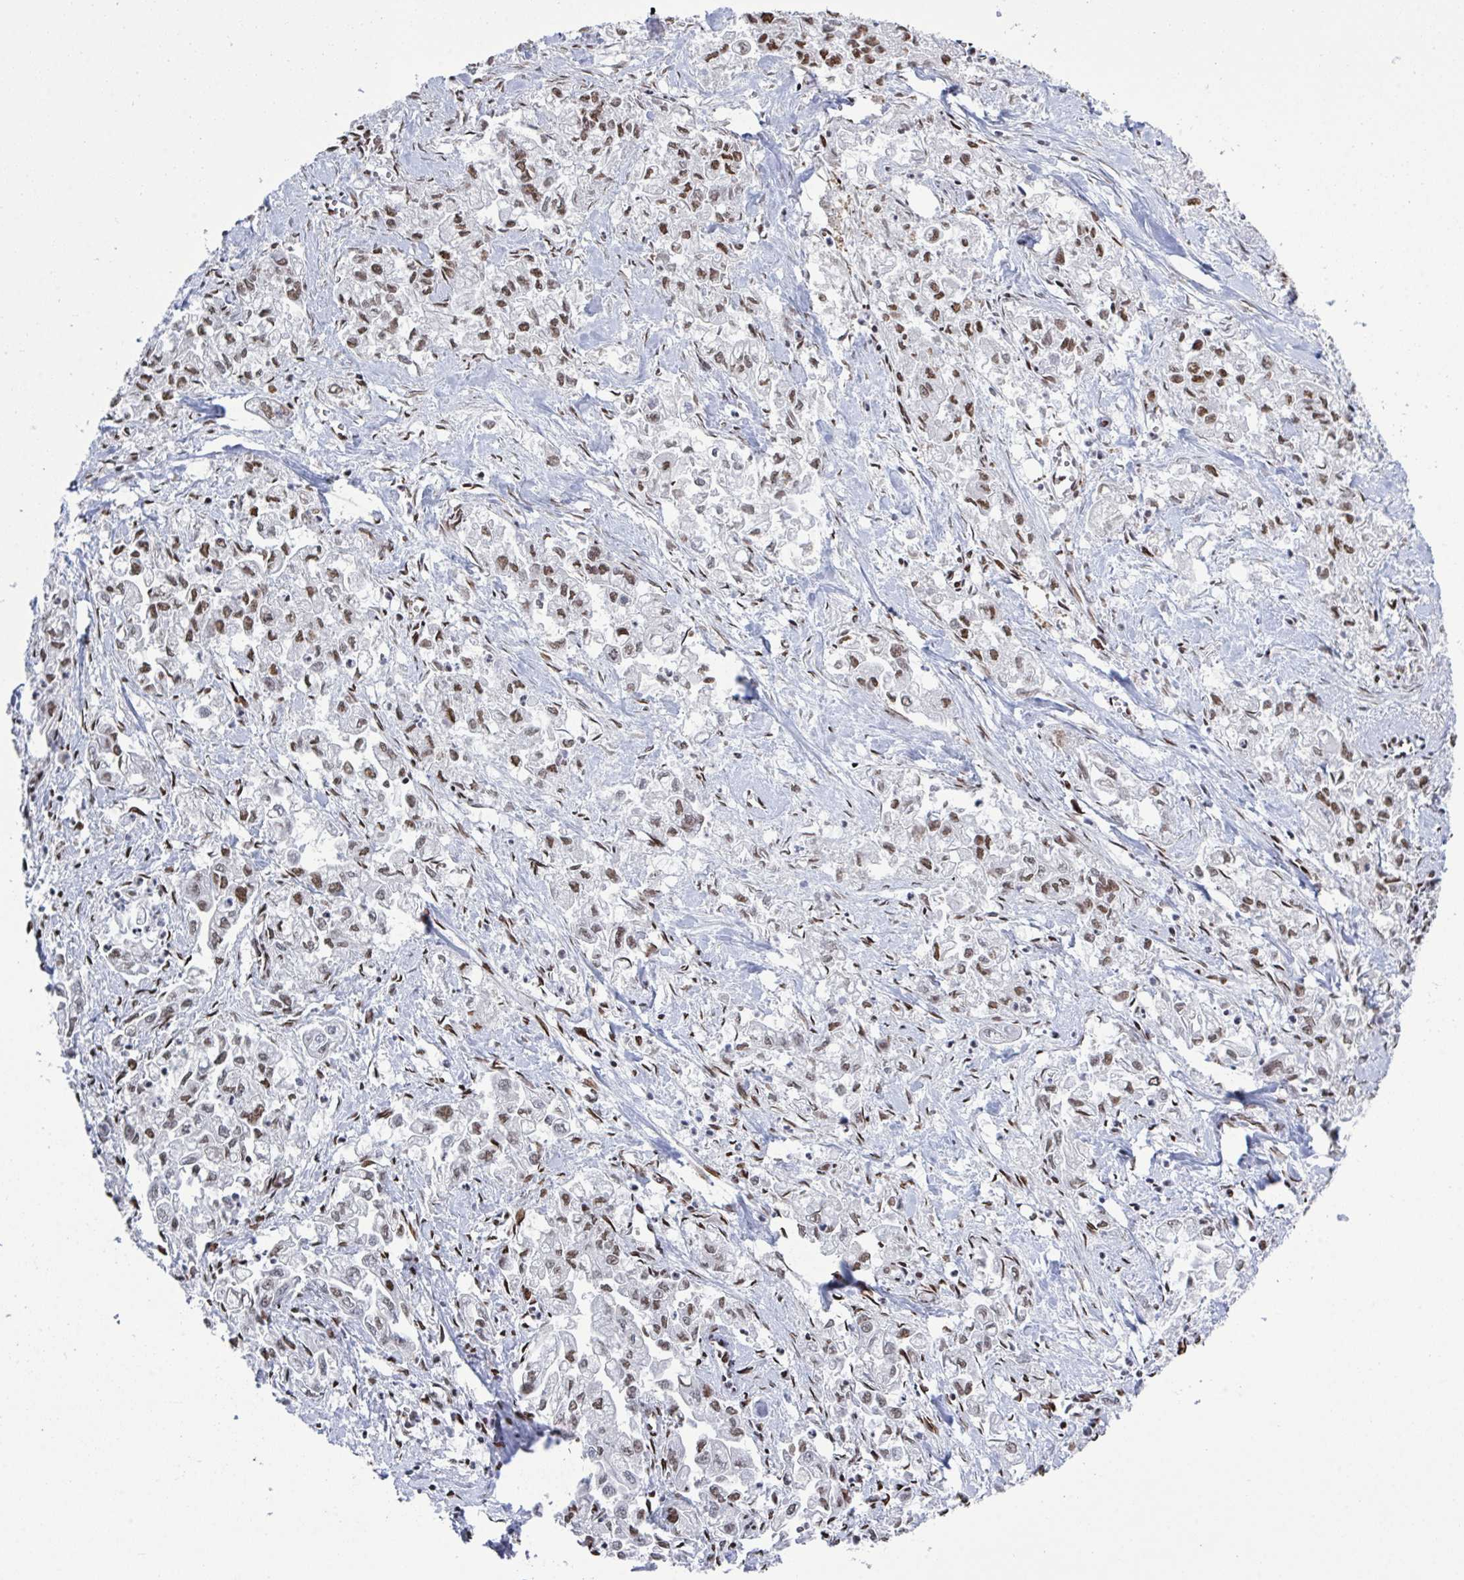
{"staining": {"intensity": "moderate", "quantity": ">75%", "location": "nuclear"}, "tissue": "pancreatic cancer", "cell_type": "Tumor cells", "image_type": "cancer", "snomed": [{"axis": "morphology", "description": "Adenocarcinoma, NOS"}, {"axis": "topography", "description": "Pancreas"}], "caption": "The histopathology image demonstrates staining of adenocarcinoma (pancreatic), revealing moderate nuclear protein positivity (brown color) within tumor cells.", "gene": "ZNF607", "patient": {"sex": "male", "age": 72}}